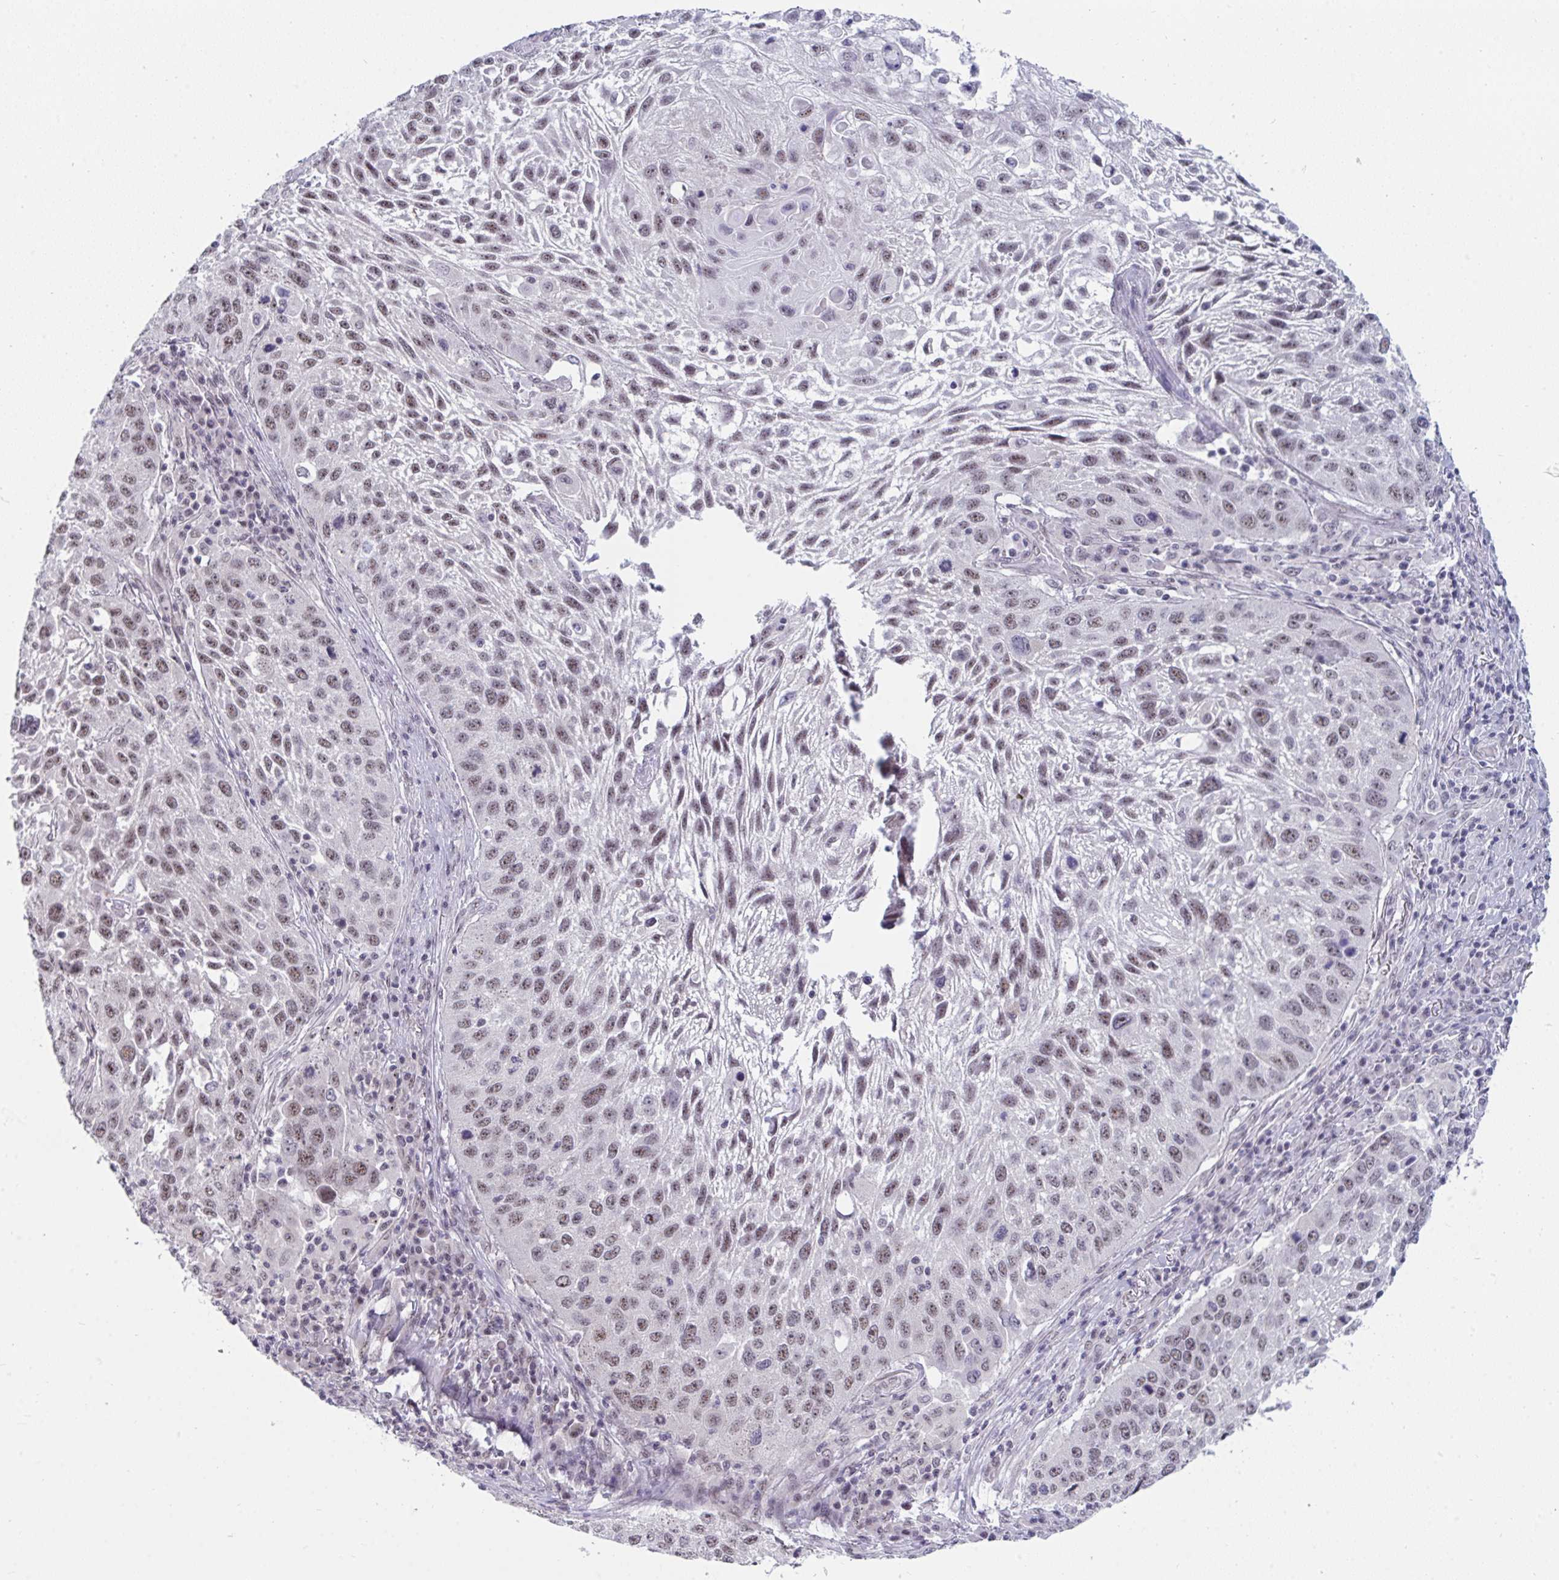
{"staining": {"intensity": "weak", "quantity": "25%-75%", "location": "nuclear"}, "tissue": "lung cancer", "cell_type": "Tumor cells", "image_type": "cancer", "snomed": [{"axis": "morphology", "description": "Normal morphology"}, {"axis": "morphology", "description": "Squamous cell carcinoma, NOS"}, {"axis": "topography", "description": "Lymph node"}, {"axis": "topography", "description": "Lung"}], "caption": "Tumor cells exhibit low levels of weak nuclear expression in approximately 25%-75% of cells in human lung cancer (squamous cell carcinoma).", "gene": "PRR14", "patient": {"sex": "male", "age": 67}}